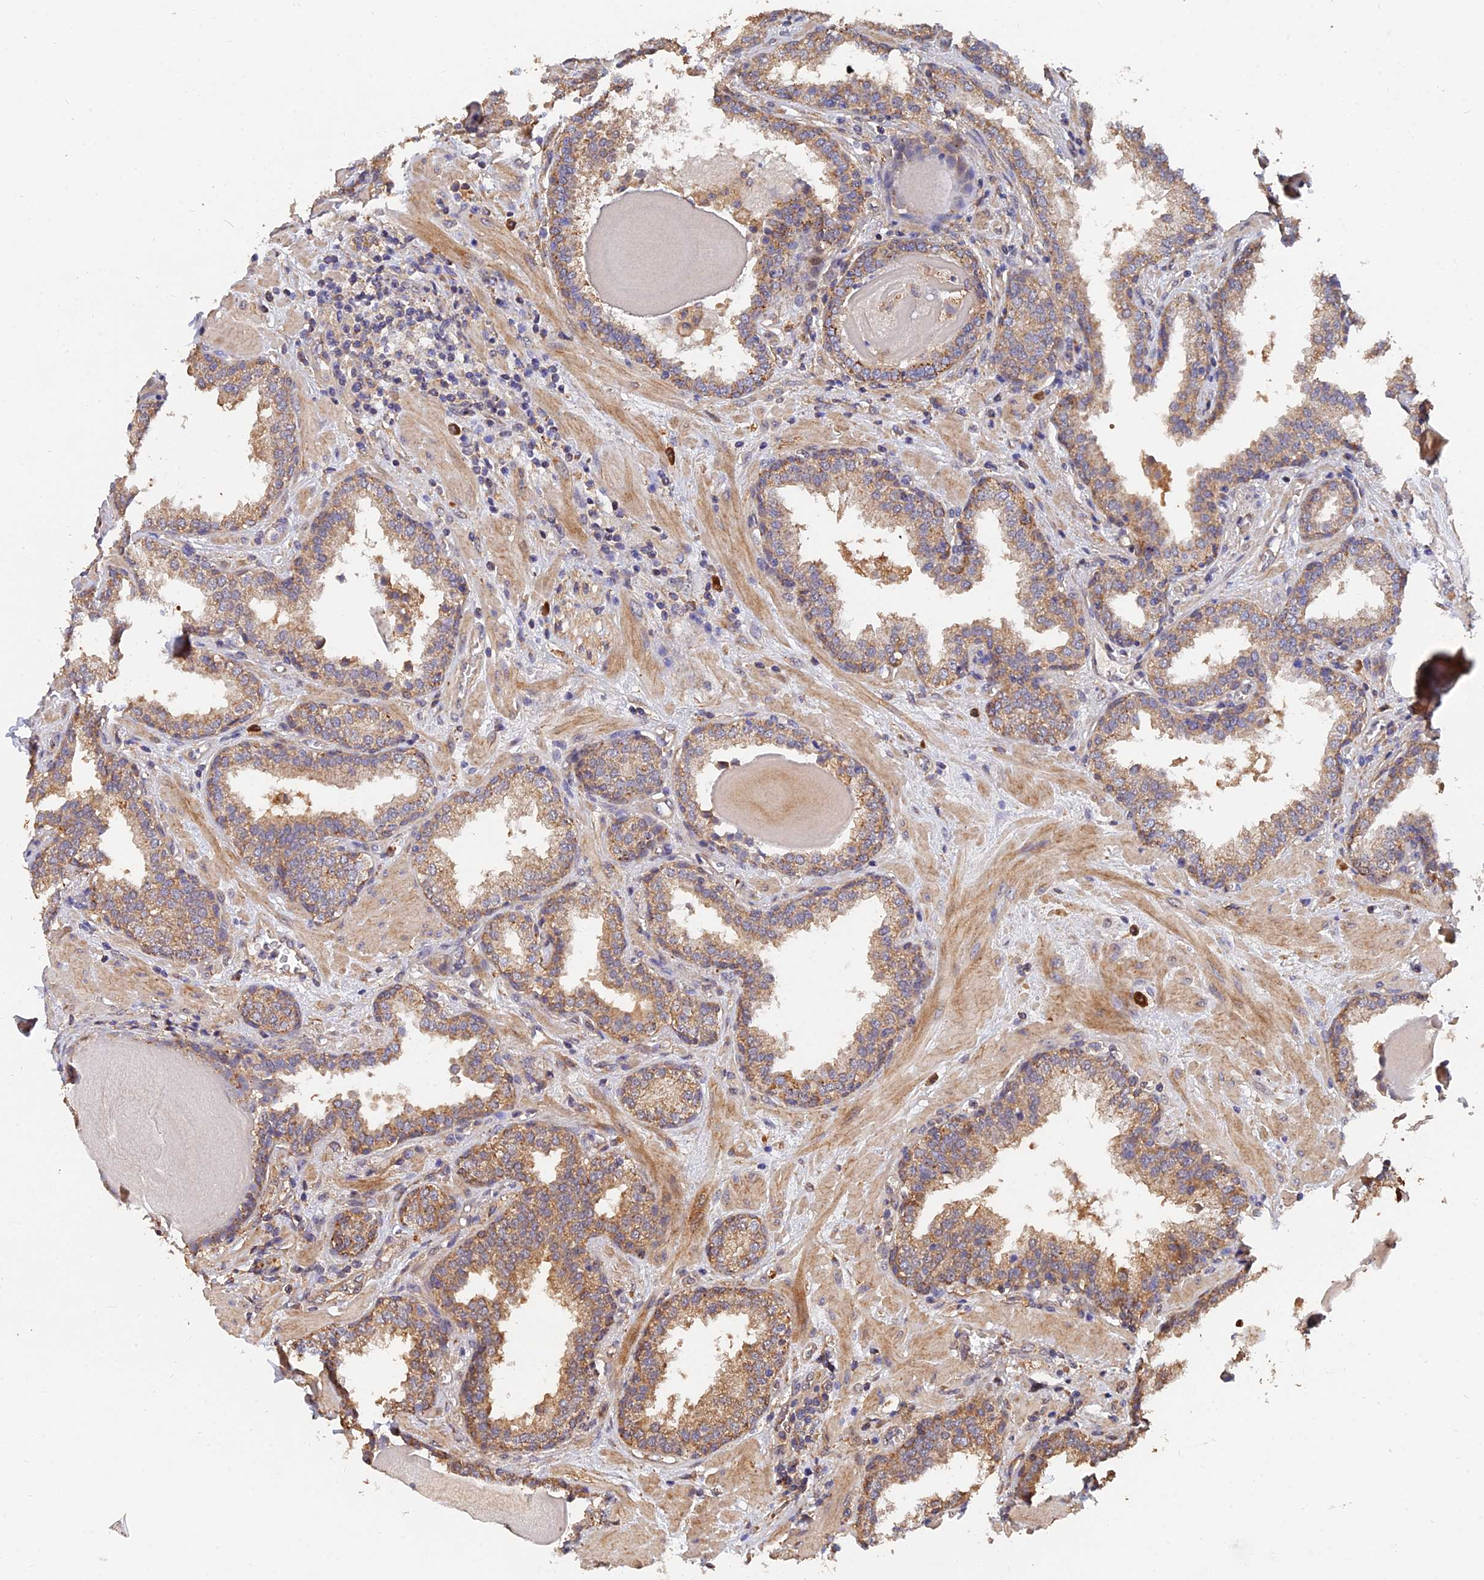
{"staining": {"intensity": "moderate", "quantity": ">75%", "location": "cytoplasmic/membranous"}, "tissue": "prostate", "cell_type": "Glandular cells", "image_type": "normal", "snomed": [{"axis": "morphology", "description": "Normal tissue, NOS"}, {"axis": "topography", "description": "Prostate"}], "caption": "Protein staining reveals moderate cytoplasmic/membranous staining in about >75% of glandular cells in benign prostate.", "gene": "SLC38A11", "patient": {"sex": "male", "age": 51}}